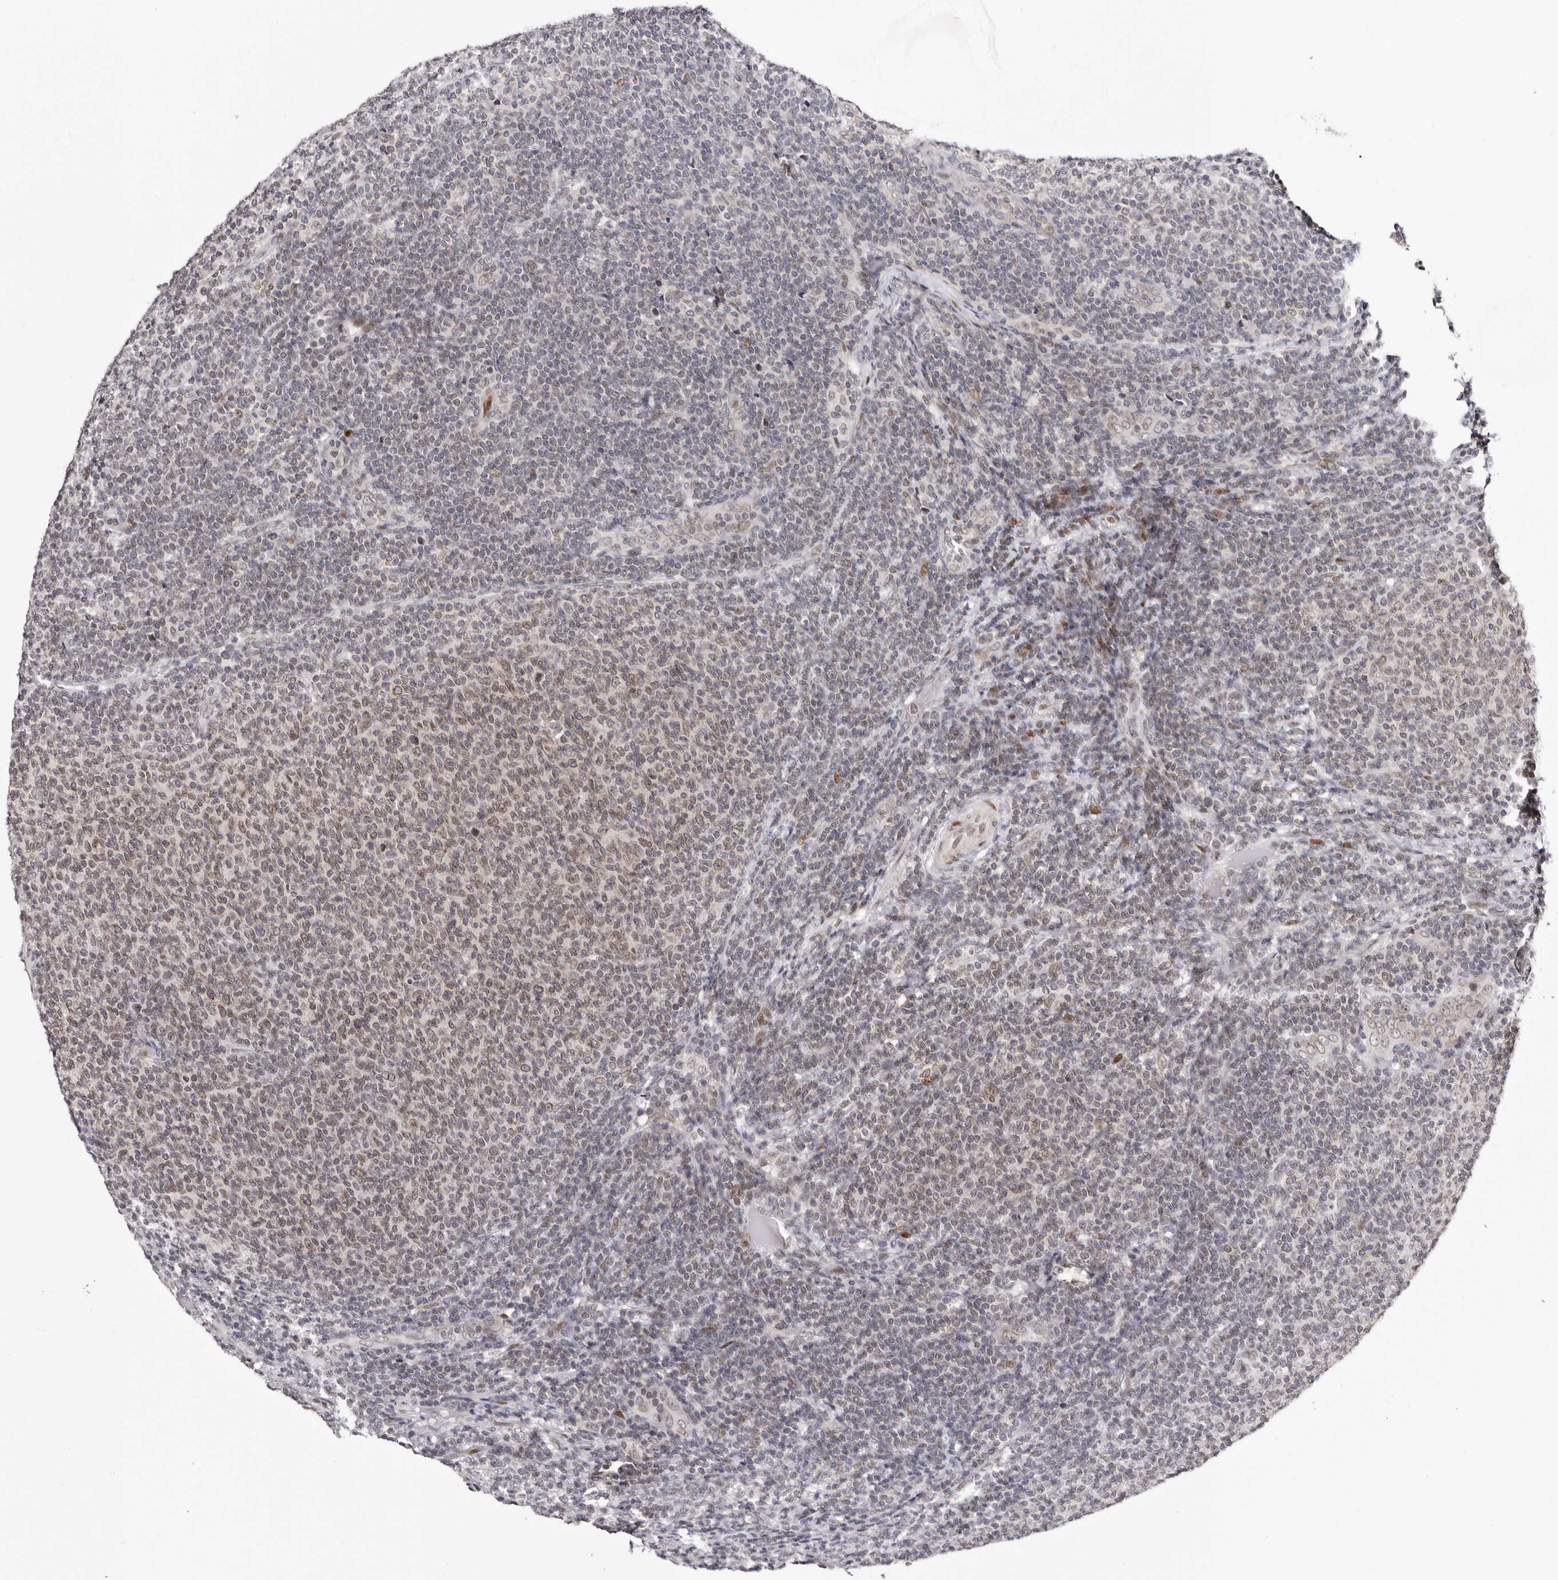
{"staining": {"intensity": "weak", "quantity": "25%-75%", "location": "cytoplasmic/membranous,nuclear"}, "tissue": "lymphoma", "cell_type": "Tumor cells", "image_type": "cancer", "snomed": [{"axis": "morphology", "description": "Malignant lymphoma, non-Hodgkin's type, Low grade"}, {"axis": "topography", "description": "Lymph node"}], "caption": "The immunohistochemical stain shows weak cytoplasmic/membranous and nuclear staining in tumor cells of malignant lymphoma, non-Hodgkin's type (low-grade) tissue.", "gene": "NUP153", "patient": {"sex": "male", "age": 66}}